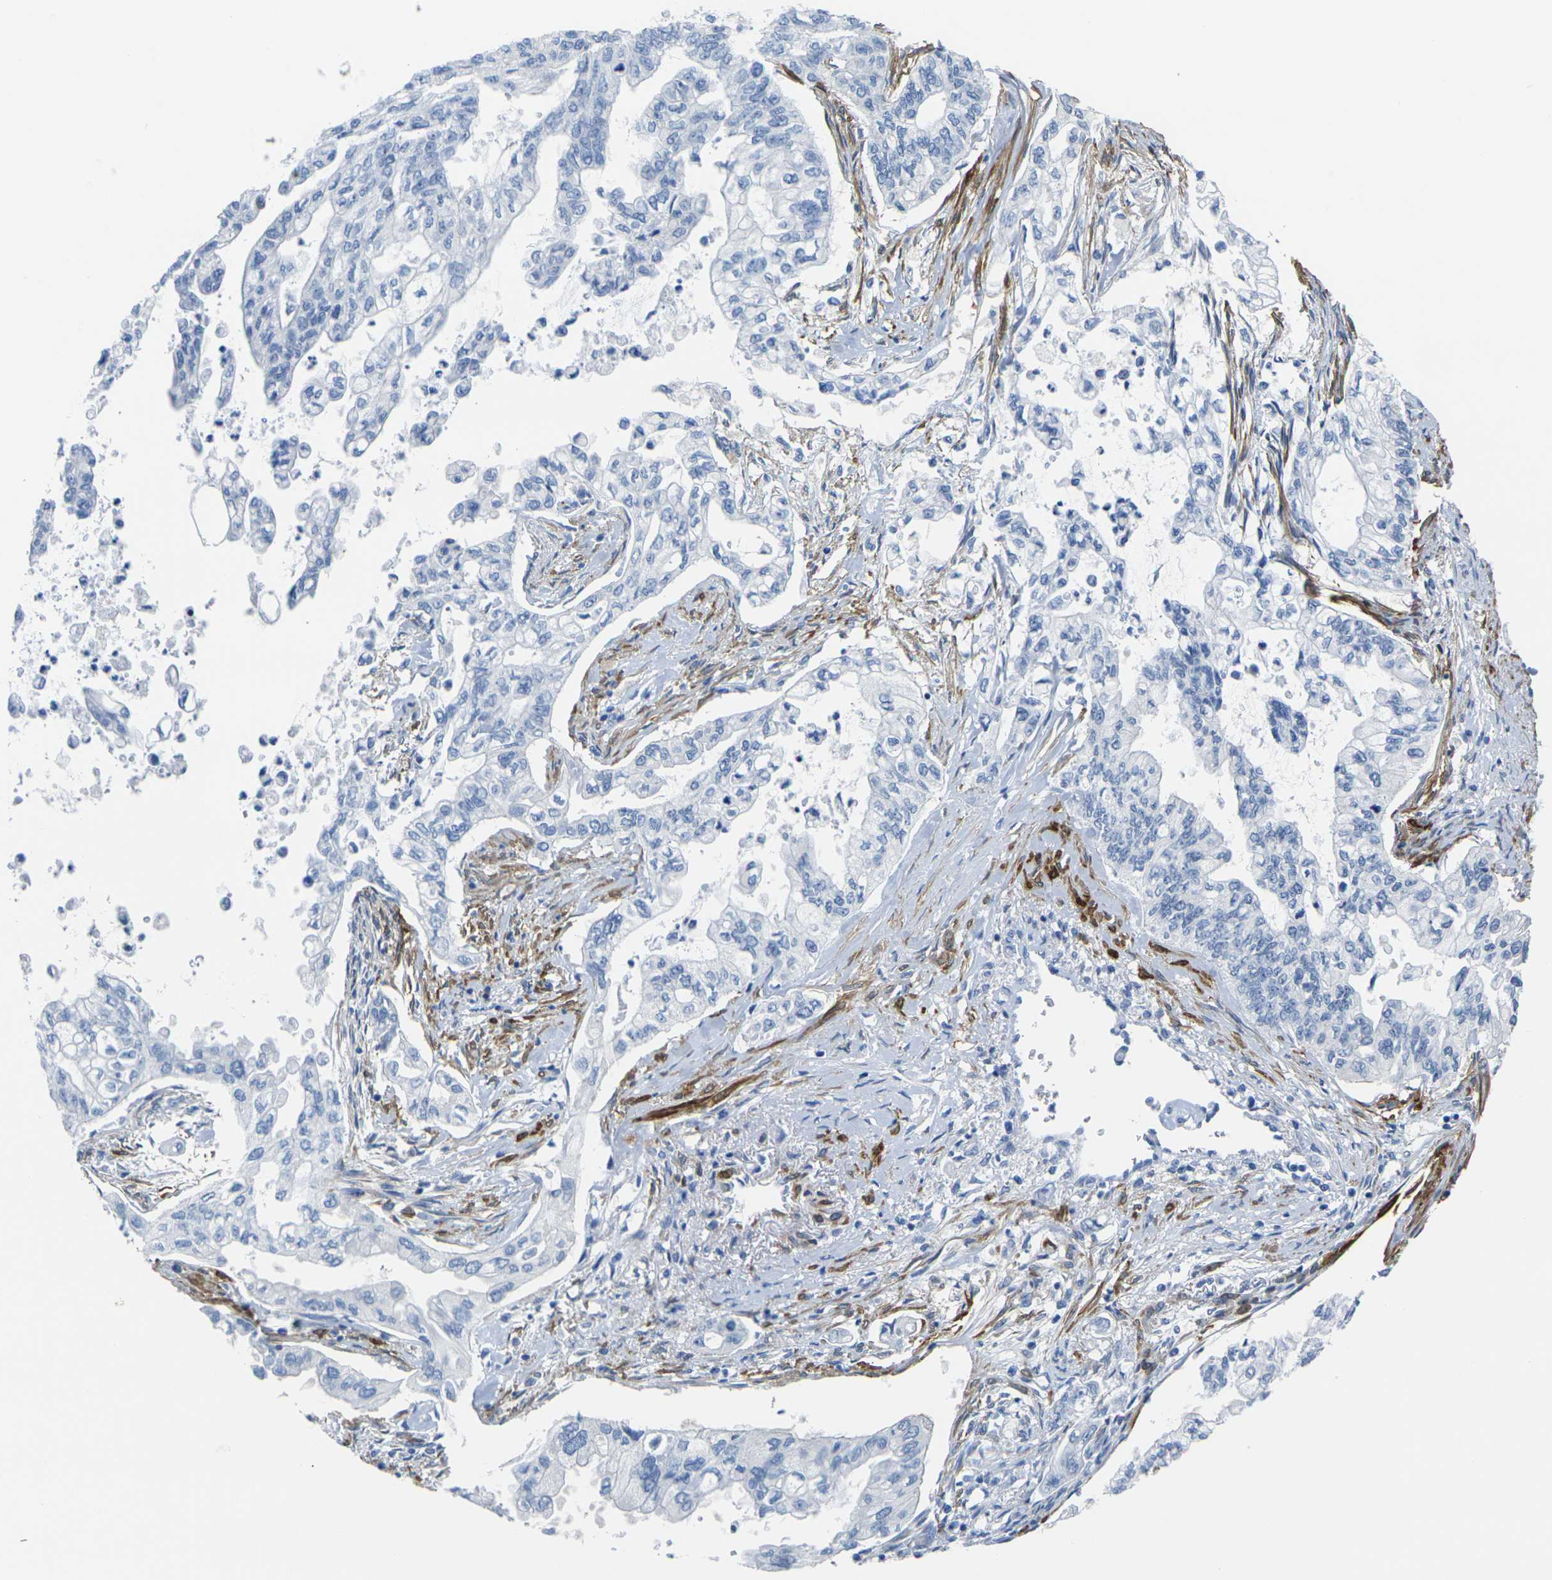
{"staining": {"intensity": "negative", "quantity": "none", "location": "none"}, "tissue": "pancreatic cancer", "cell_type": "Tumor cells", "image_type": "cancer", "snomed": [{"axis": "morphology", "description": "Normal tissue, NOS"}, {"axis": "topography", "description": "Pancreas"}], "caption": "Pancreatic cancer stained for a protein using immunohistochemistry exhibits no staining tumor cells.", "gene": "CNN1", "patient": {"sex": "male", "age": 42}}